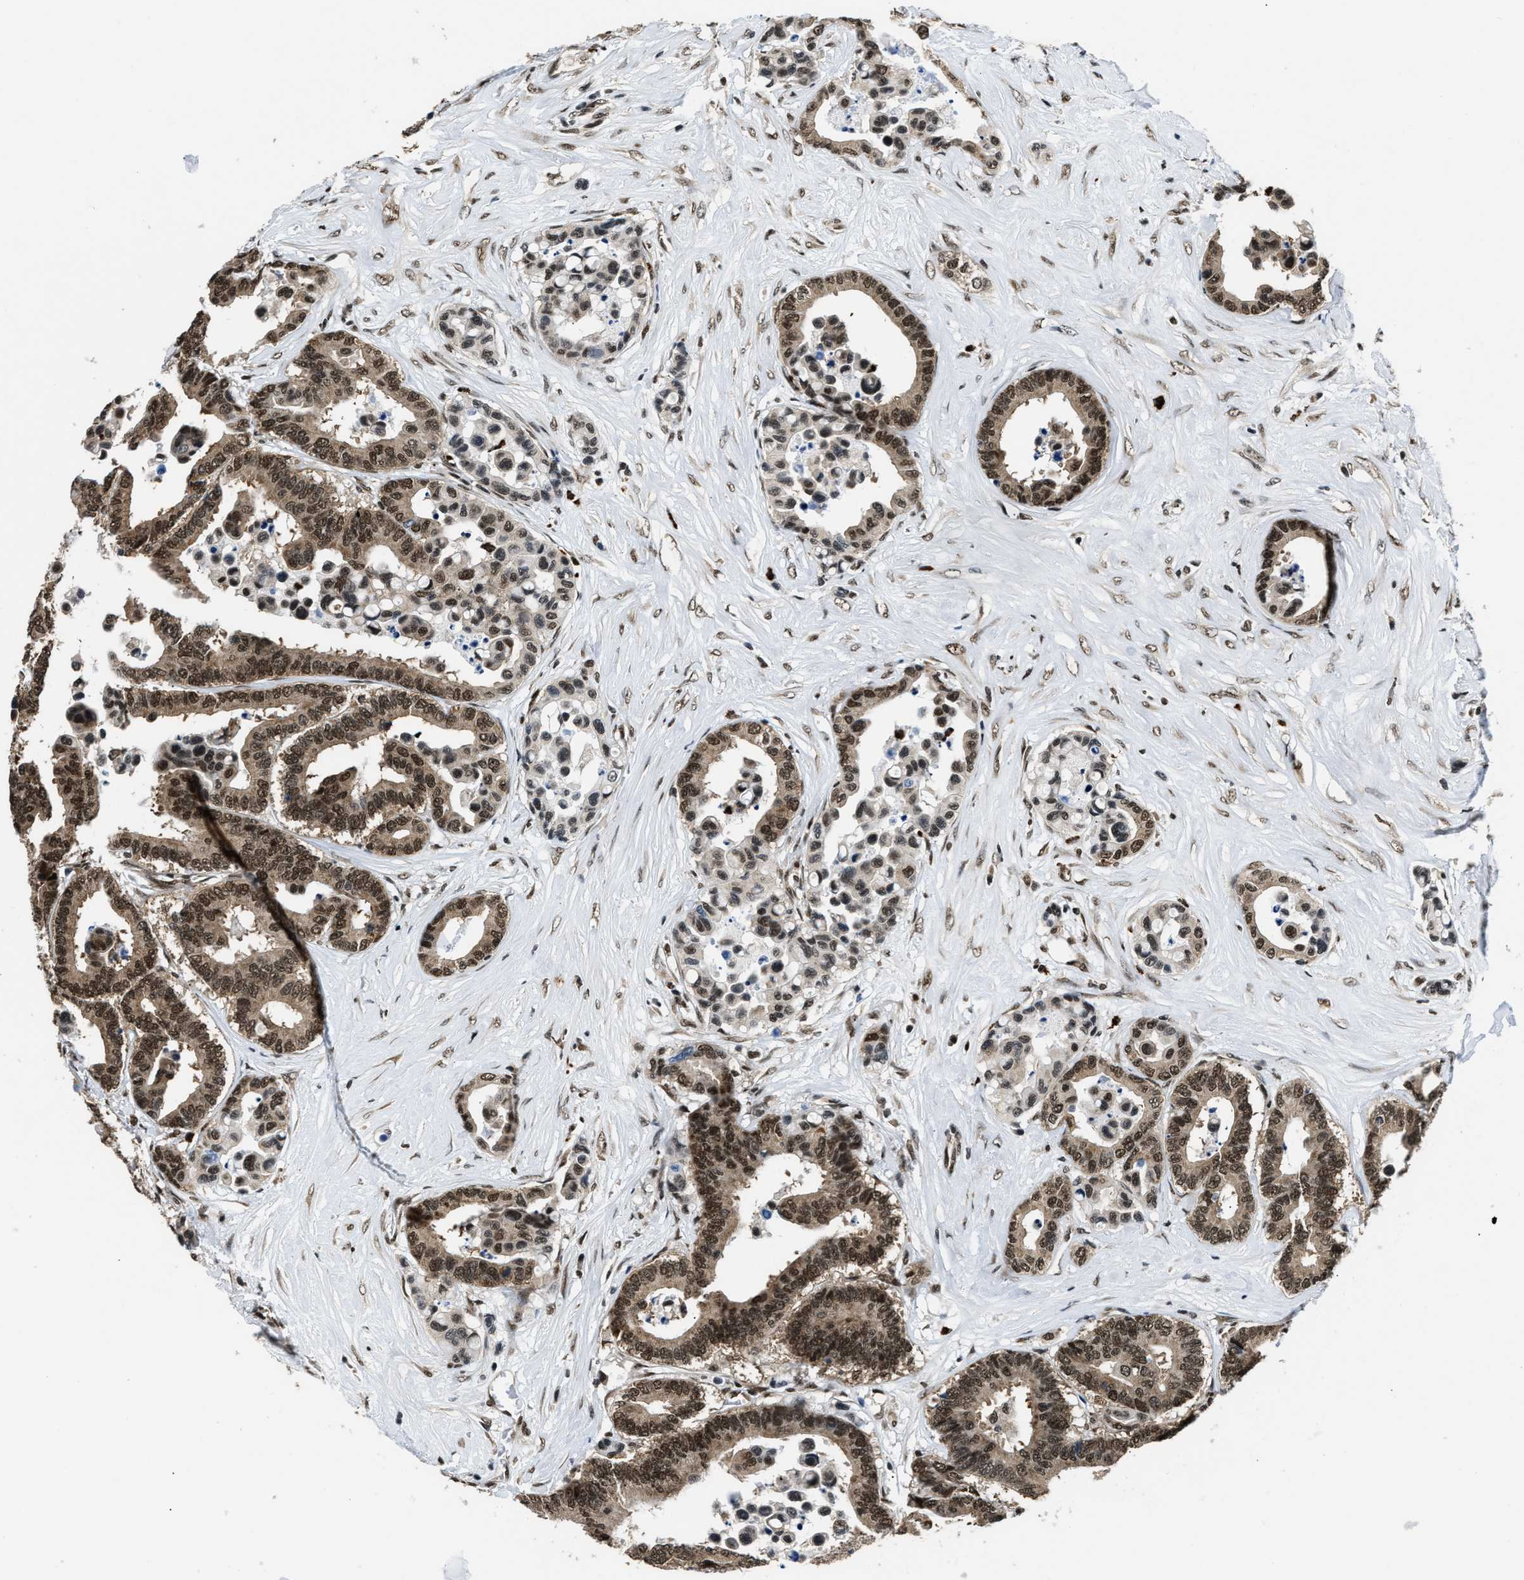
{"staining": {"intensity": "moderate", "quantity": ">75%", "location": "nuclear"}, "tissue": "colorectal cancer", "cell_type": "Tumor cells", "image_type": "cancer", "snomed": [{"axis": "morphology", "description": "Normal tissue, NOS"}, {"axis": "morphology", "description": "Adenocarcinoma, NOS"}, {"axis": "topography", "description": "Colon"}], "caption": "Colorectal adenocarcinoma stained with a protein marker shows moderate staining in tumor cells.", "gene": "CCNDBP1", "patient": {"sex": "male", "age": 82}}